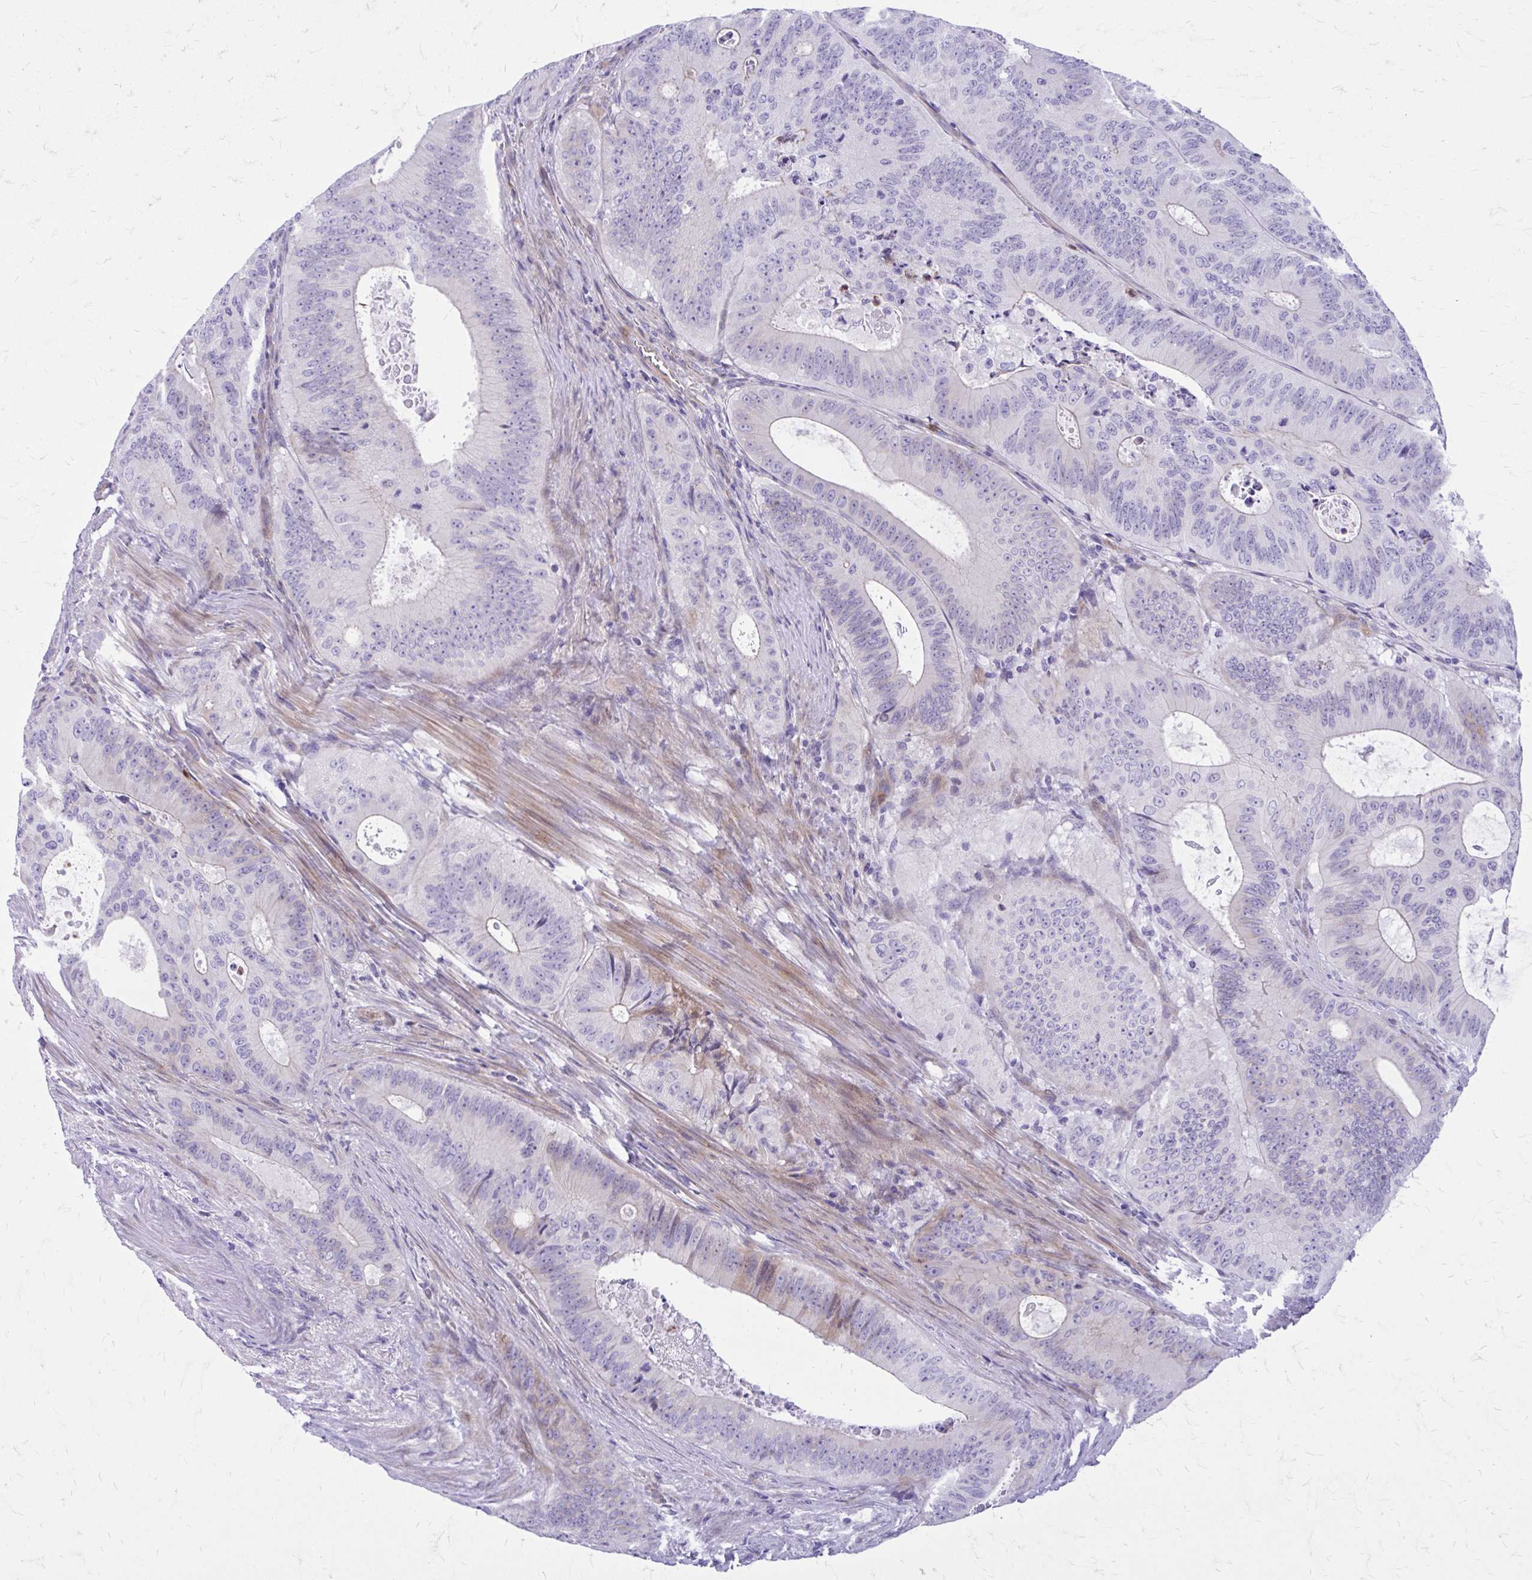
{"staining": {"intensity": "negative", "quantity": "none", "location": "none"}, "tissue": "colorectal cancer", "cell_type": "Tumor cells", "image_type": "cancer", "snomed": [{"axis": "morphology", "description": "Adenocarcinoma, NOS"}, {"axis": "topography", "description": "Colon"}], "caption": "This is an immunohistochemistry micrograph of colorectal cancer (adenocarcinoma). There is no positivity in tumor cells.", "gene": "ADAMTSL1", "patient": {"sex": "male", "age": 62}}